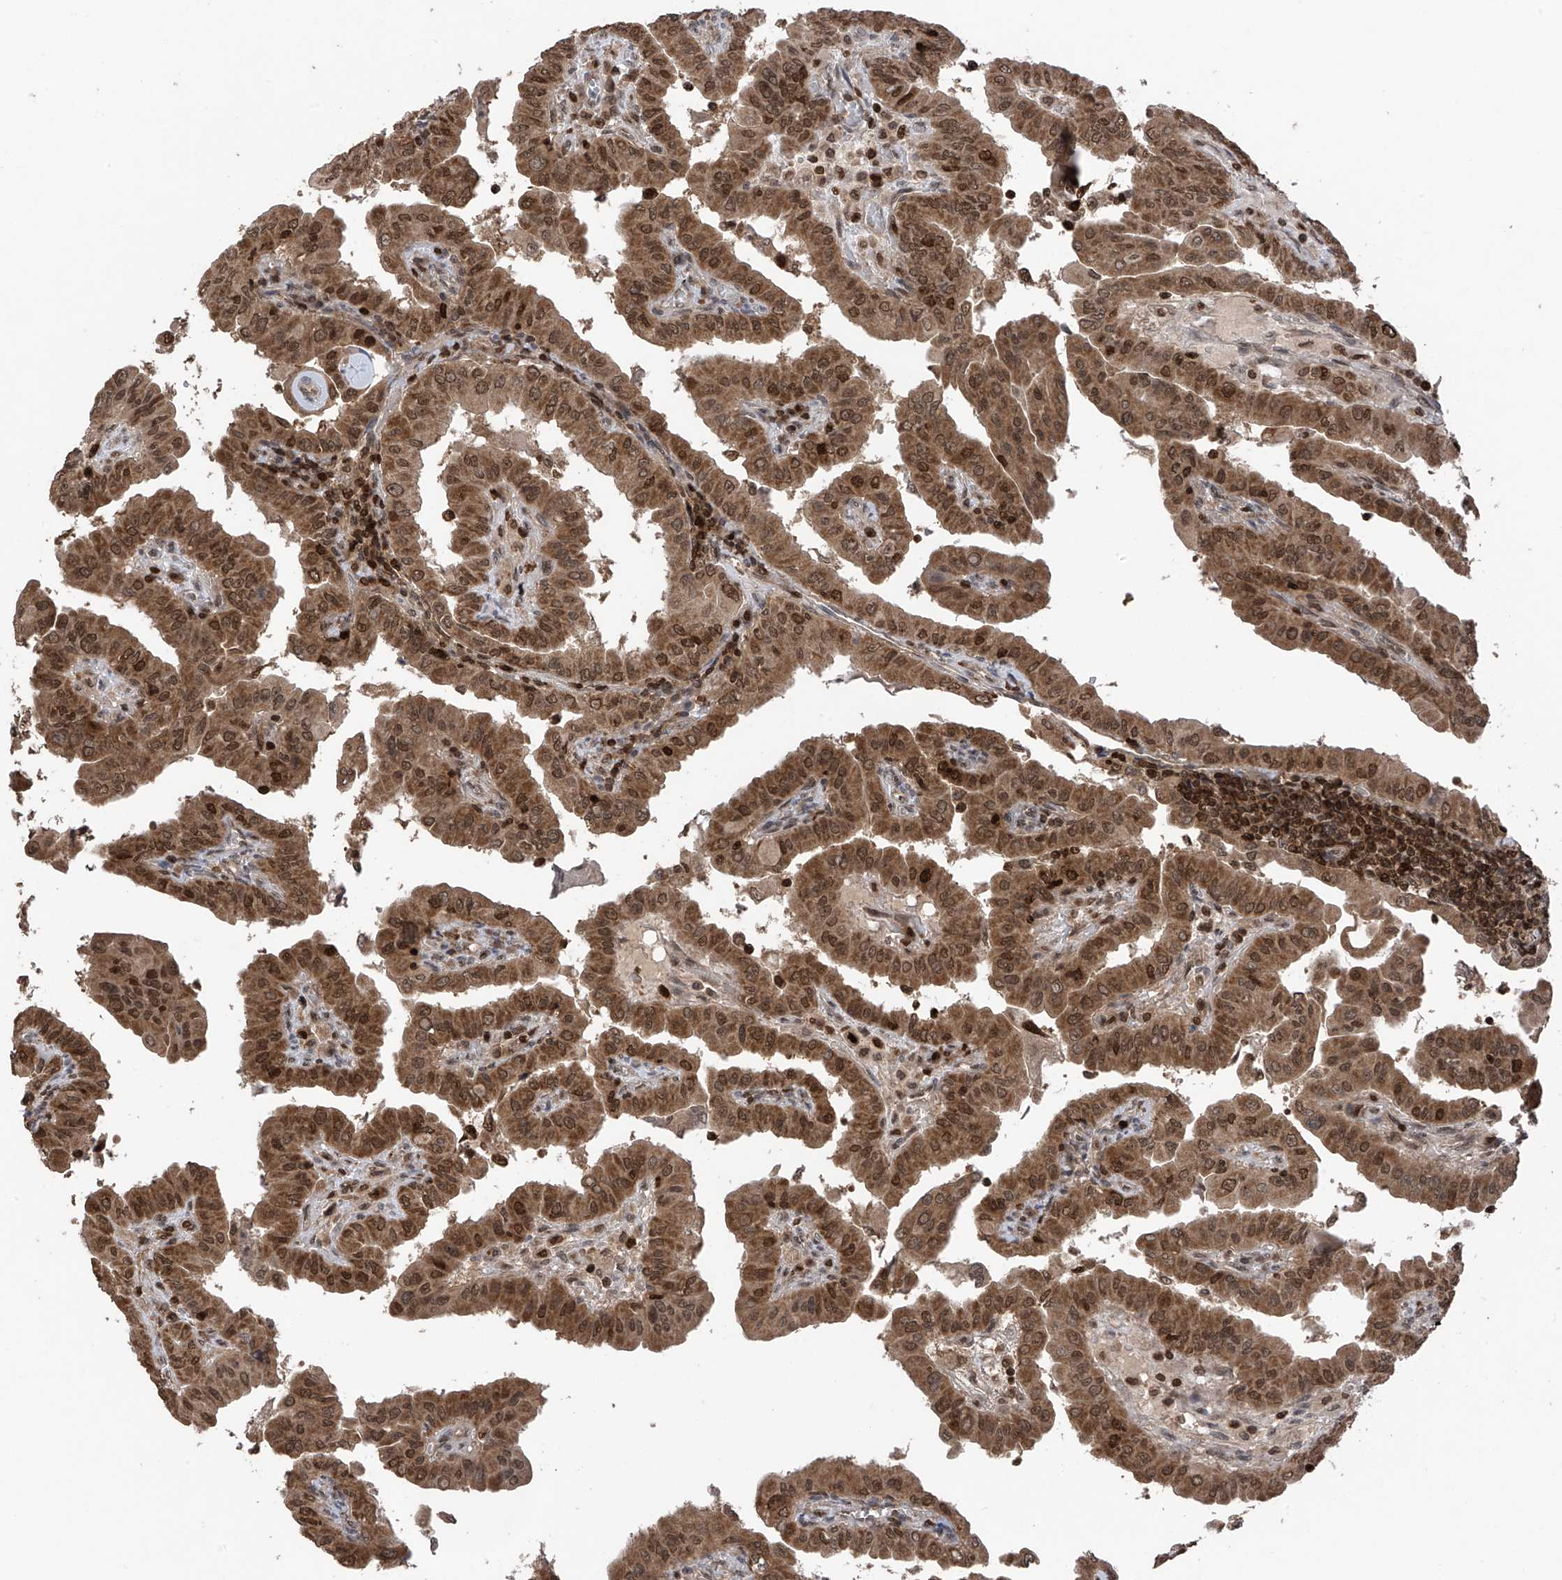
{"staining": {"intensity": "moderate", "quantity": ">75%", "location": "cytoplasmic/membranous,nuclear"}, "tissue": "thyroid cancer", "cell_type": "Tumor cells", "image_type": "cancer", "snomed": [{"axis": "morphology", "description": "Papillary adenocarcinoma, NOS"}, {"axis": "topography", "description": "Thyroid gland"}], "caption": "Immunohistochemistry staining of papillary adenocarcinoma (thyroid), which exhibits medium levels of moderate cytoplasmic/membranous and nuclear expression in about >75% of tumor cells indicating moderate cytoplasmic/membranous and nuclear protein staining. The staining was performed using DAB (3,3'-diaminobenzidine) (brown) for protein detection and nuclei were counterstained in hematoxylin (blue).", "gene": "DNAJC9", "patient": {"sex": "male", "age": 33}}